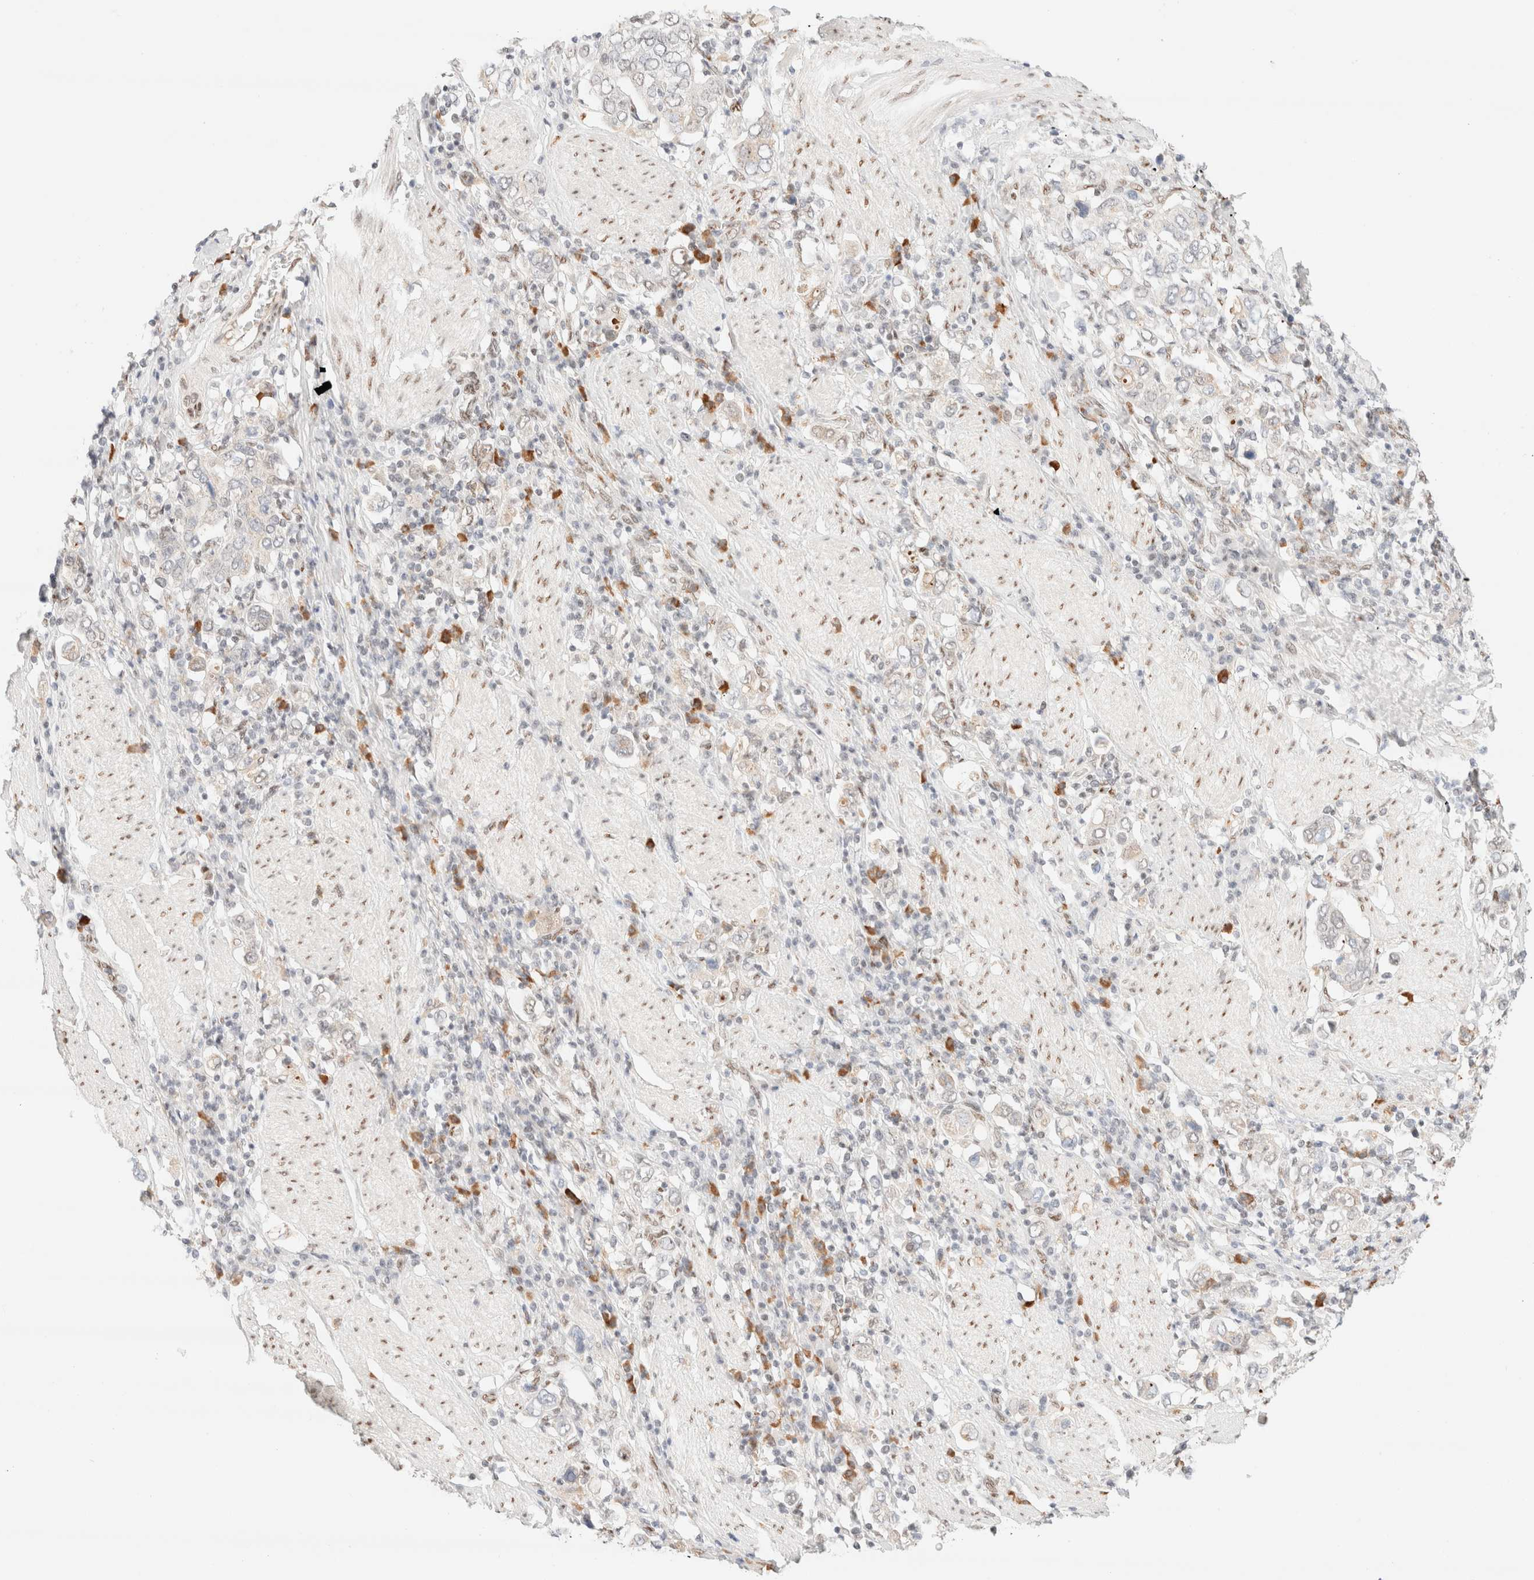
{"staining": {"intensity": "negative", "quantity": "none", "location": "none"}, "tissue": "stomach cancer", "cell_type": "Tumor cells", "image_type": "cancer", "snomed": [{"axis": "morphology", "description": "Adenocarcinoma, NOS"}, {"axis": "topography", "description": "Stomach, upper"}], "caption": "IHC photomicrograph of neoplastic tissue: human stomach adenocarcinoma stained with DAB shows no significant protein expression in tumor cells.", "gene": "CIC", "patient": {"sex": "male", "age": 62}}